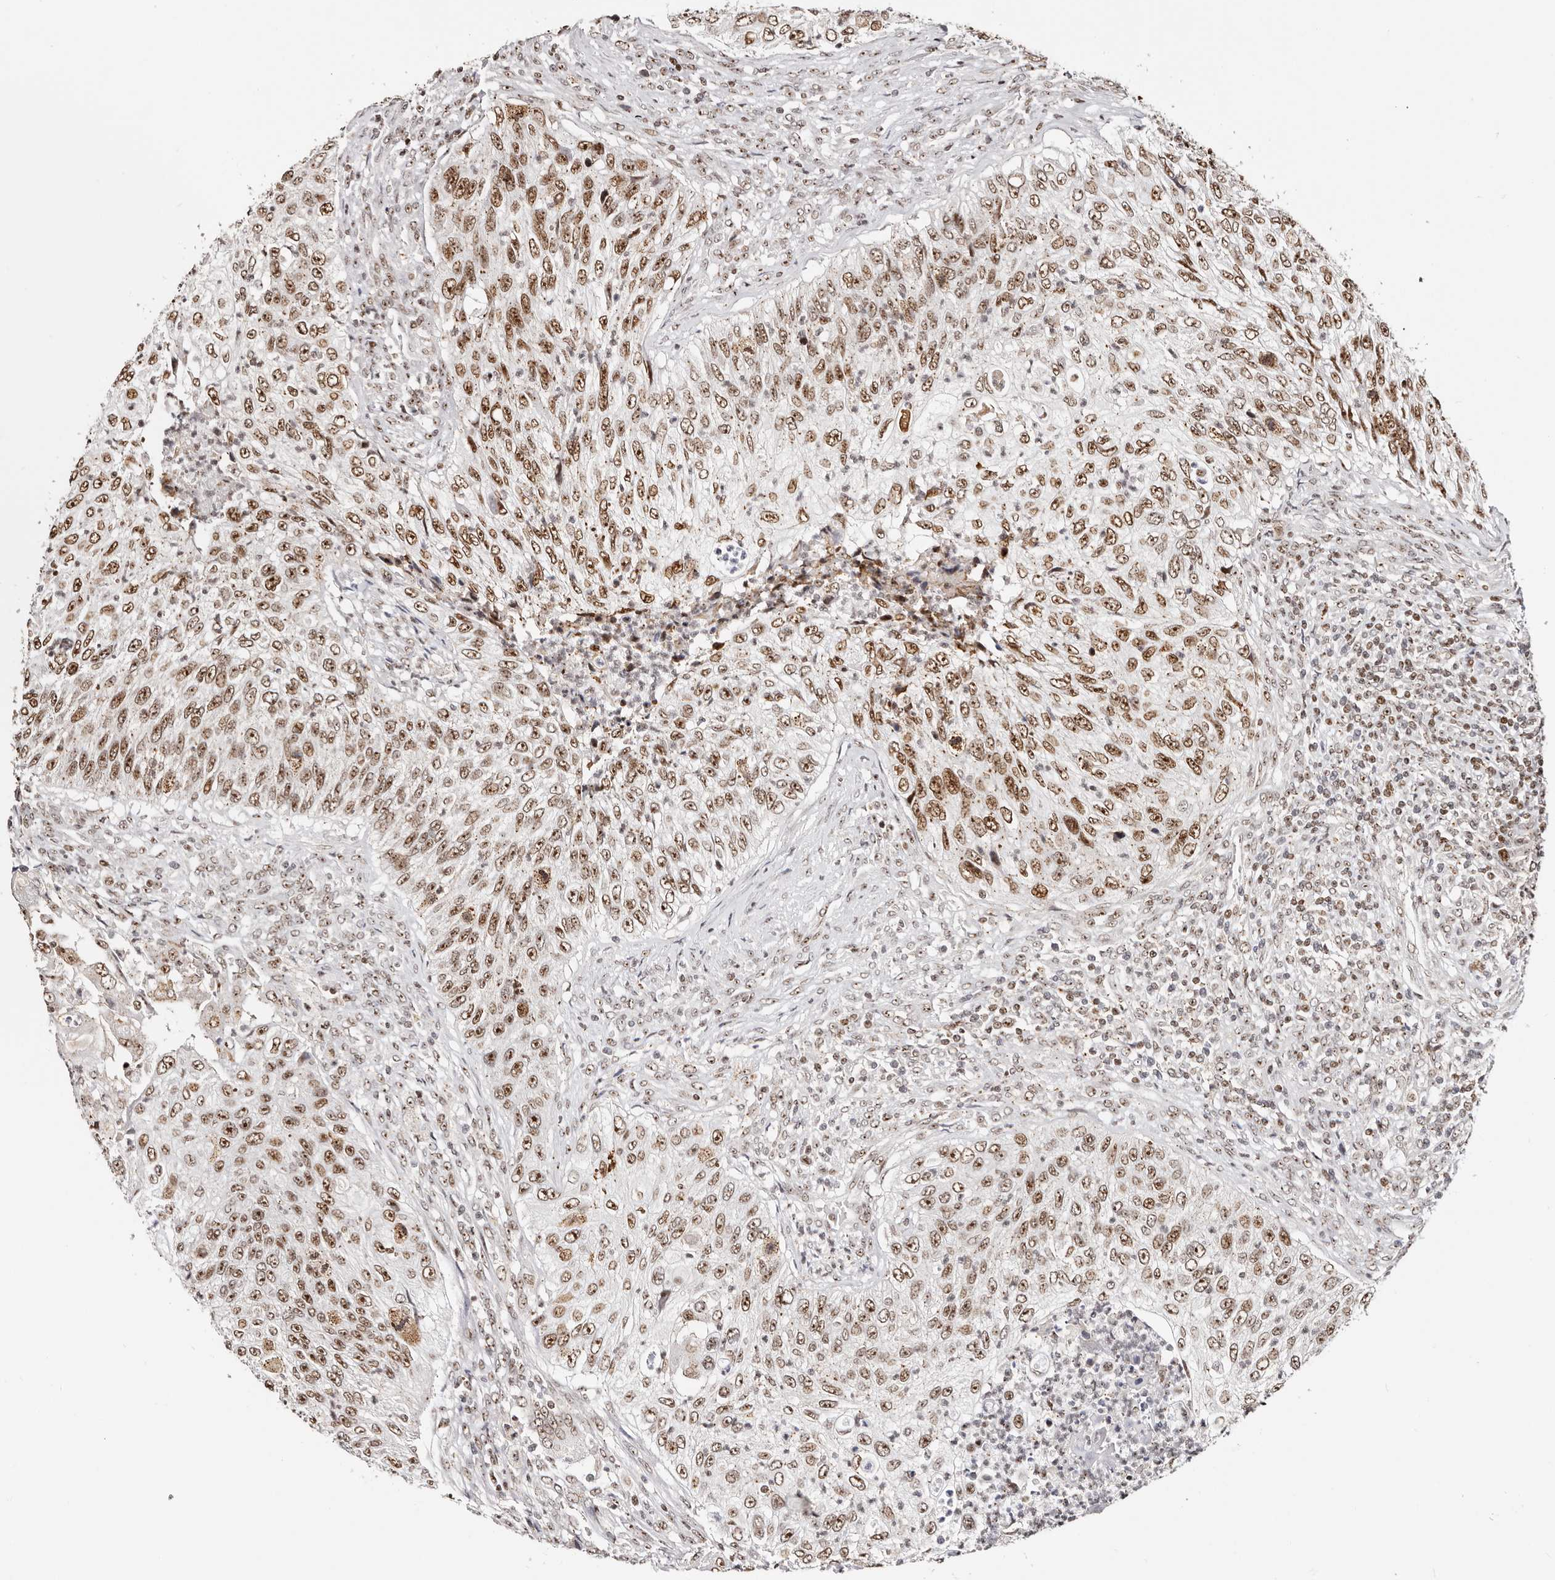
{"staining": {"intensity": "moderate", "quantity": ">75%", "location": "nuclear"}, "tissue": "urothelial cancer", "cell_type": "Tumor cells", "image_type": "cancer", "snomed": [{"axis": "morphology", "description": "Urothelial carcinoma, High grade"}, {"axis": "topography", "description": "Urinary bladder"}], "caption": "Immunohistochemical staining of human urothelial carcinoma (high-grade) shows medium levels of moderate nuclear protein positivity in about >75% of tumor cells.", "gene": "IQGAP3", "patient": {"sex": "female", "age": 60}}